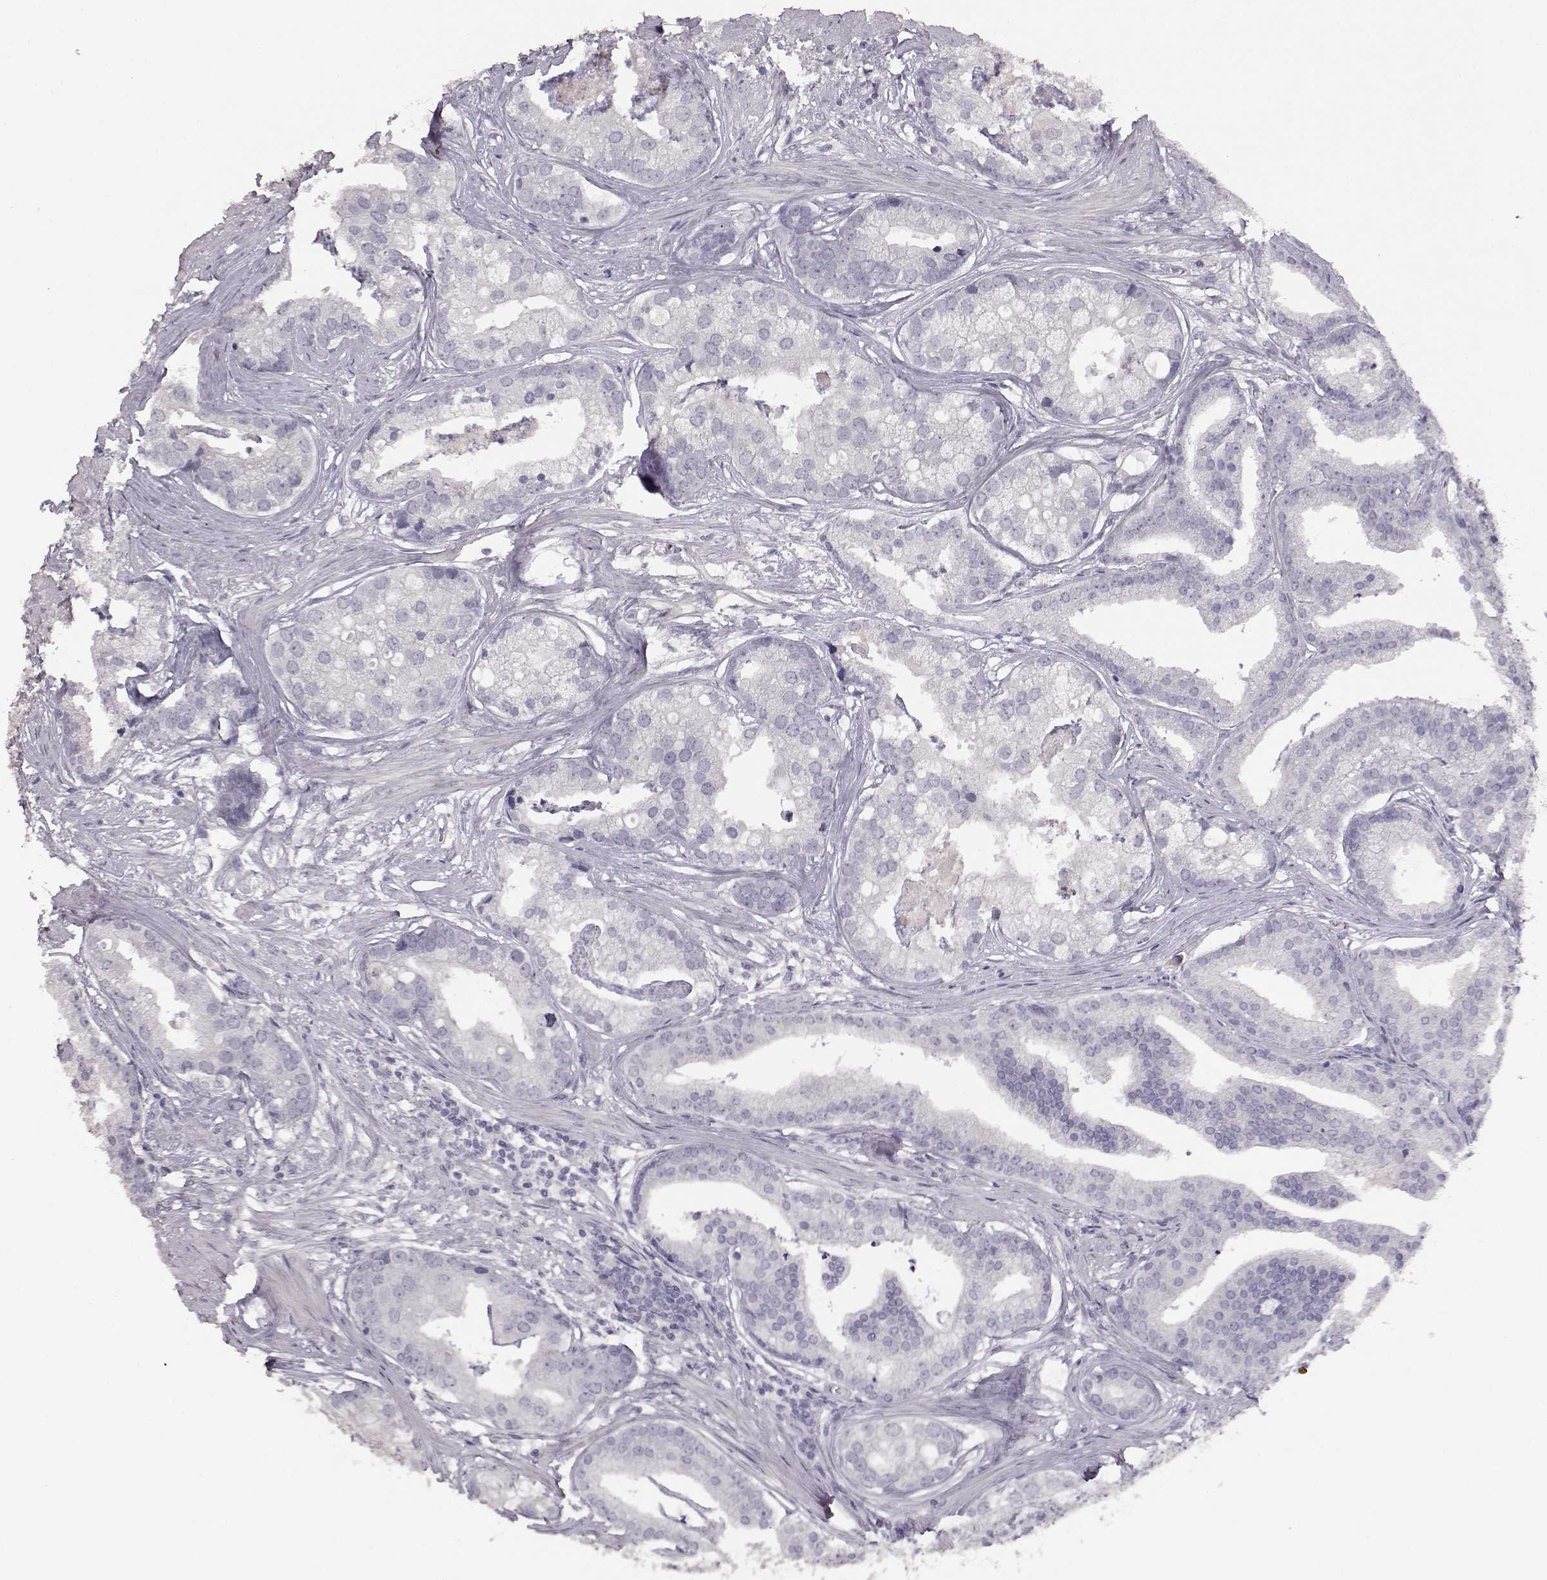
{"staining": {"intensity": "negative", "quantity": "none", "location": "none"}, "tissue": "prostate cancer", "cell_type": "Tumor cells", "image_type": "cancer", "snomed": [{"axis": "morphology", "description": "Adenocarcinoma, NOS"}, {"axis": "topography", "description": "Prostate and seminal vesicle, NOS"}, {"axis": "topography", "description": "Prostate"}], "caption": "High magnification brightfield microscopy of prostate cancer stained with DAB (brown) and counterstained with hematoxylin (blue): tumor cells show no significant expression.", "gene": "TKTL1", "patient": {"sex": "male", "age": 44}}